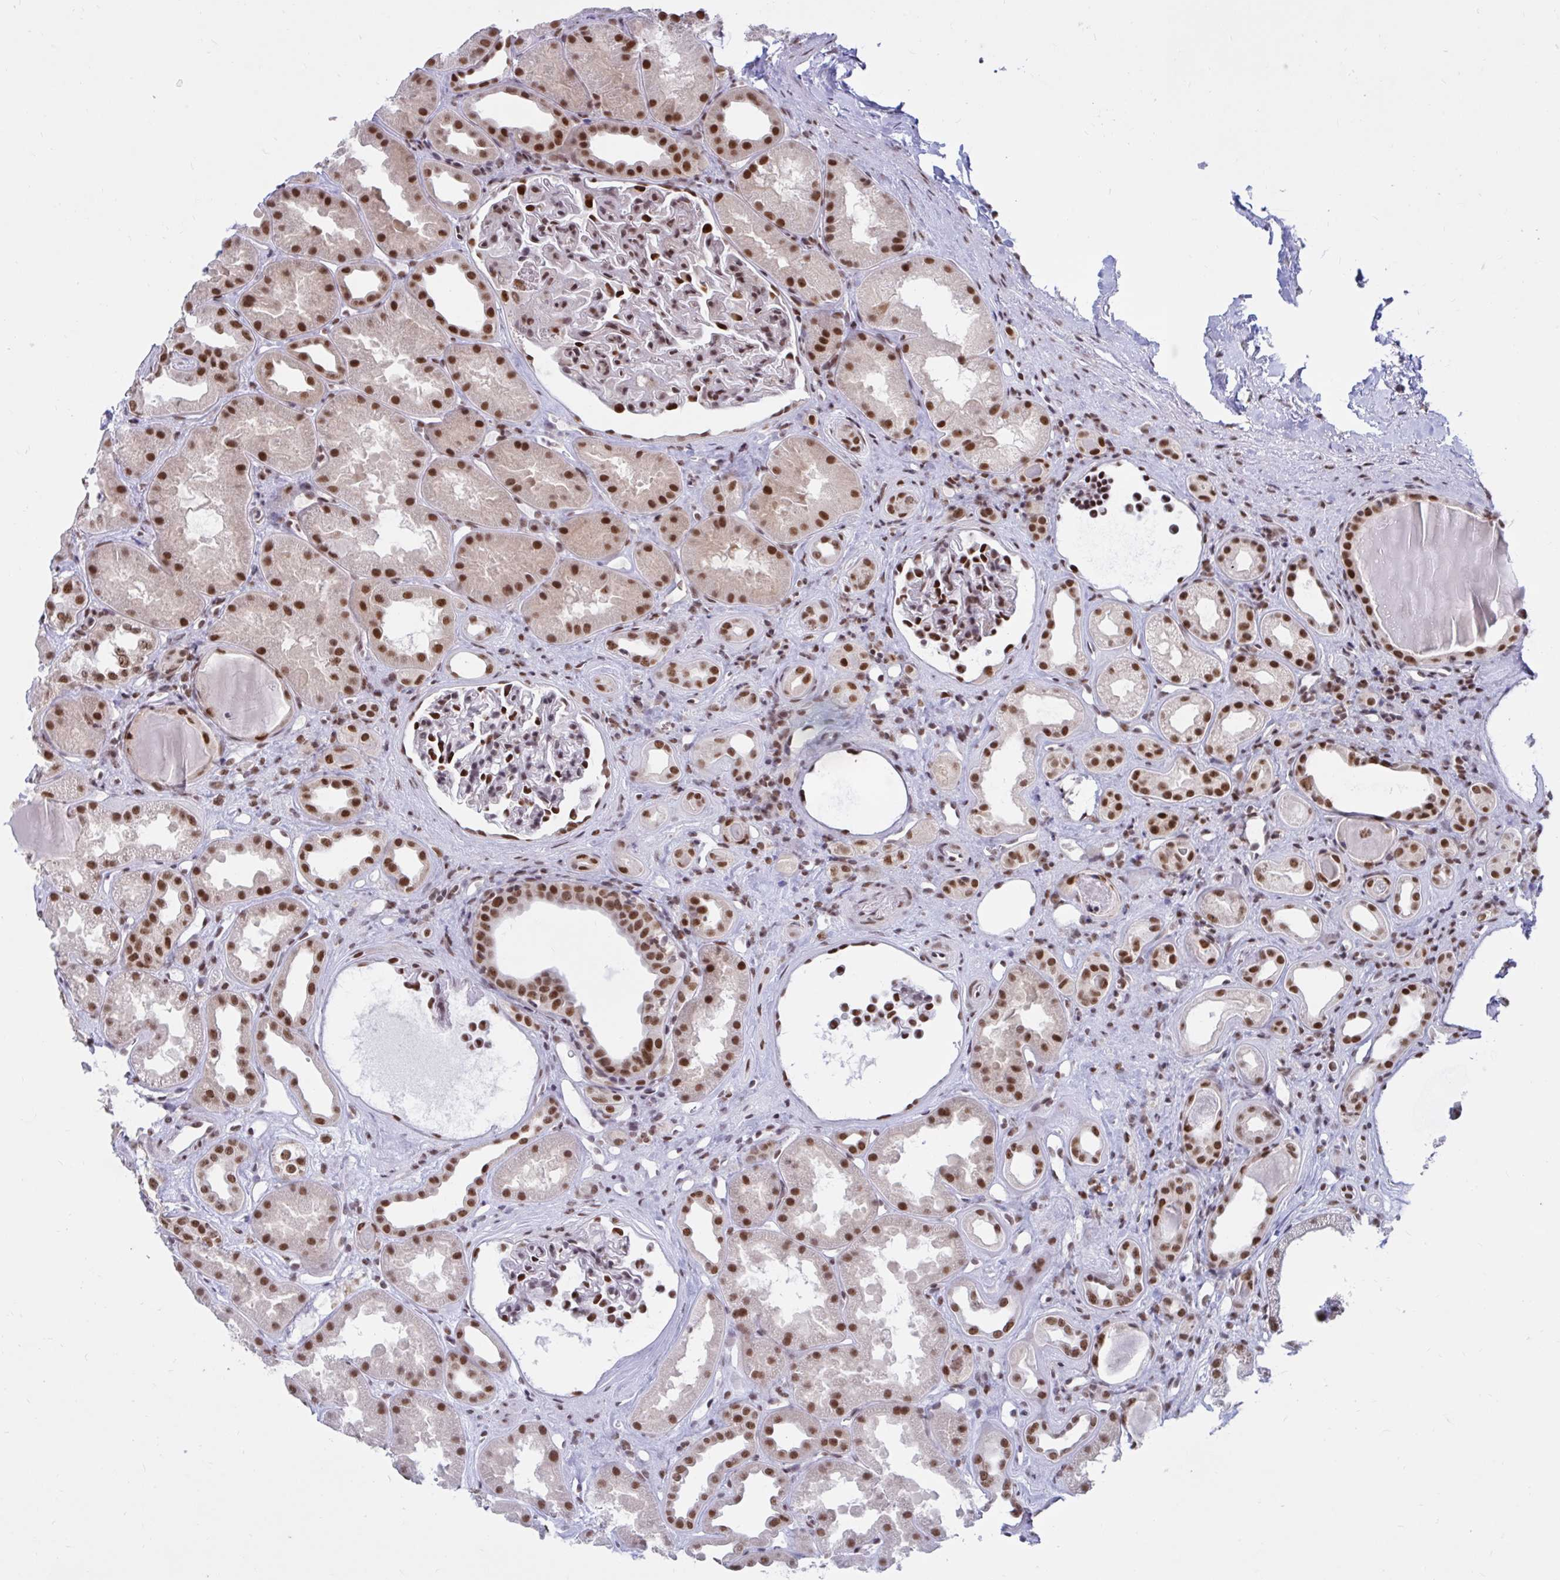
{"staining": {"intensity": "strong", "quantity": "25%-75%", "location": "nuclear"}, "tissue": "kidney", "cell_type": "Cells in glomeruli", "image_type": "normal", "snomed": [{"axis": "morphology", "description": "Normal tissue, NOS"}, {"axis": "topography", "description": "Kidney"}], "caption": "The micrograph displays a brown stain indicating the presence of a protein in the nuclear of cells in glomeruli in kidney.", "gene": "PHF10", "patient": {"sex": "male", "age": 61}}